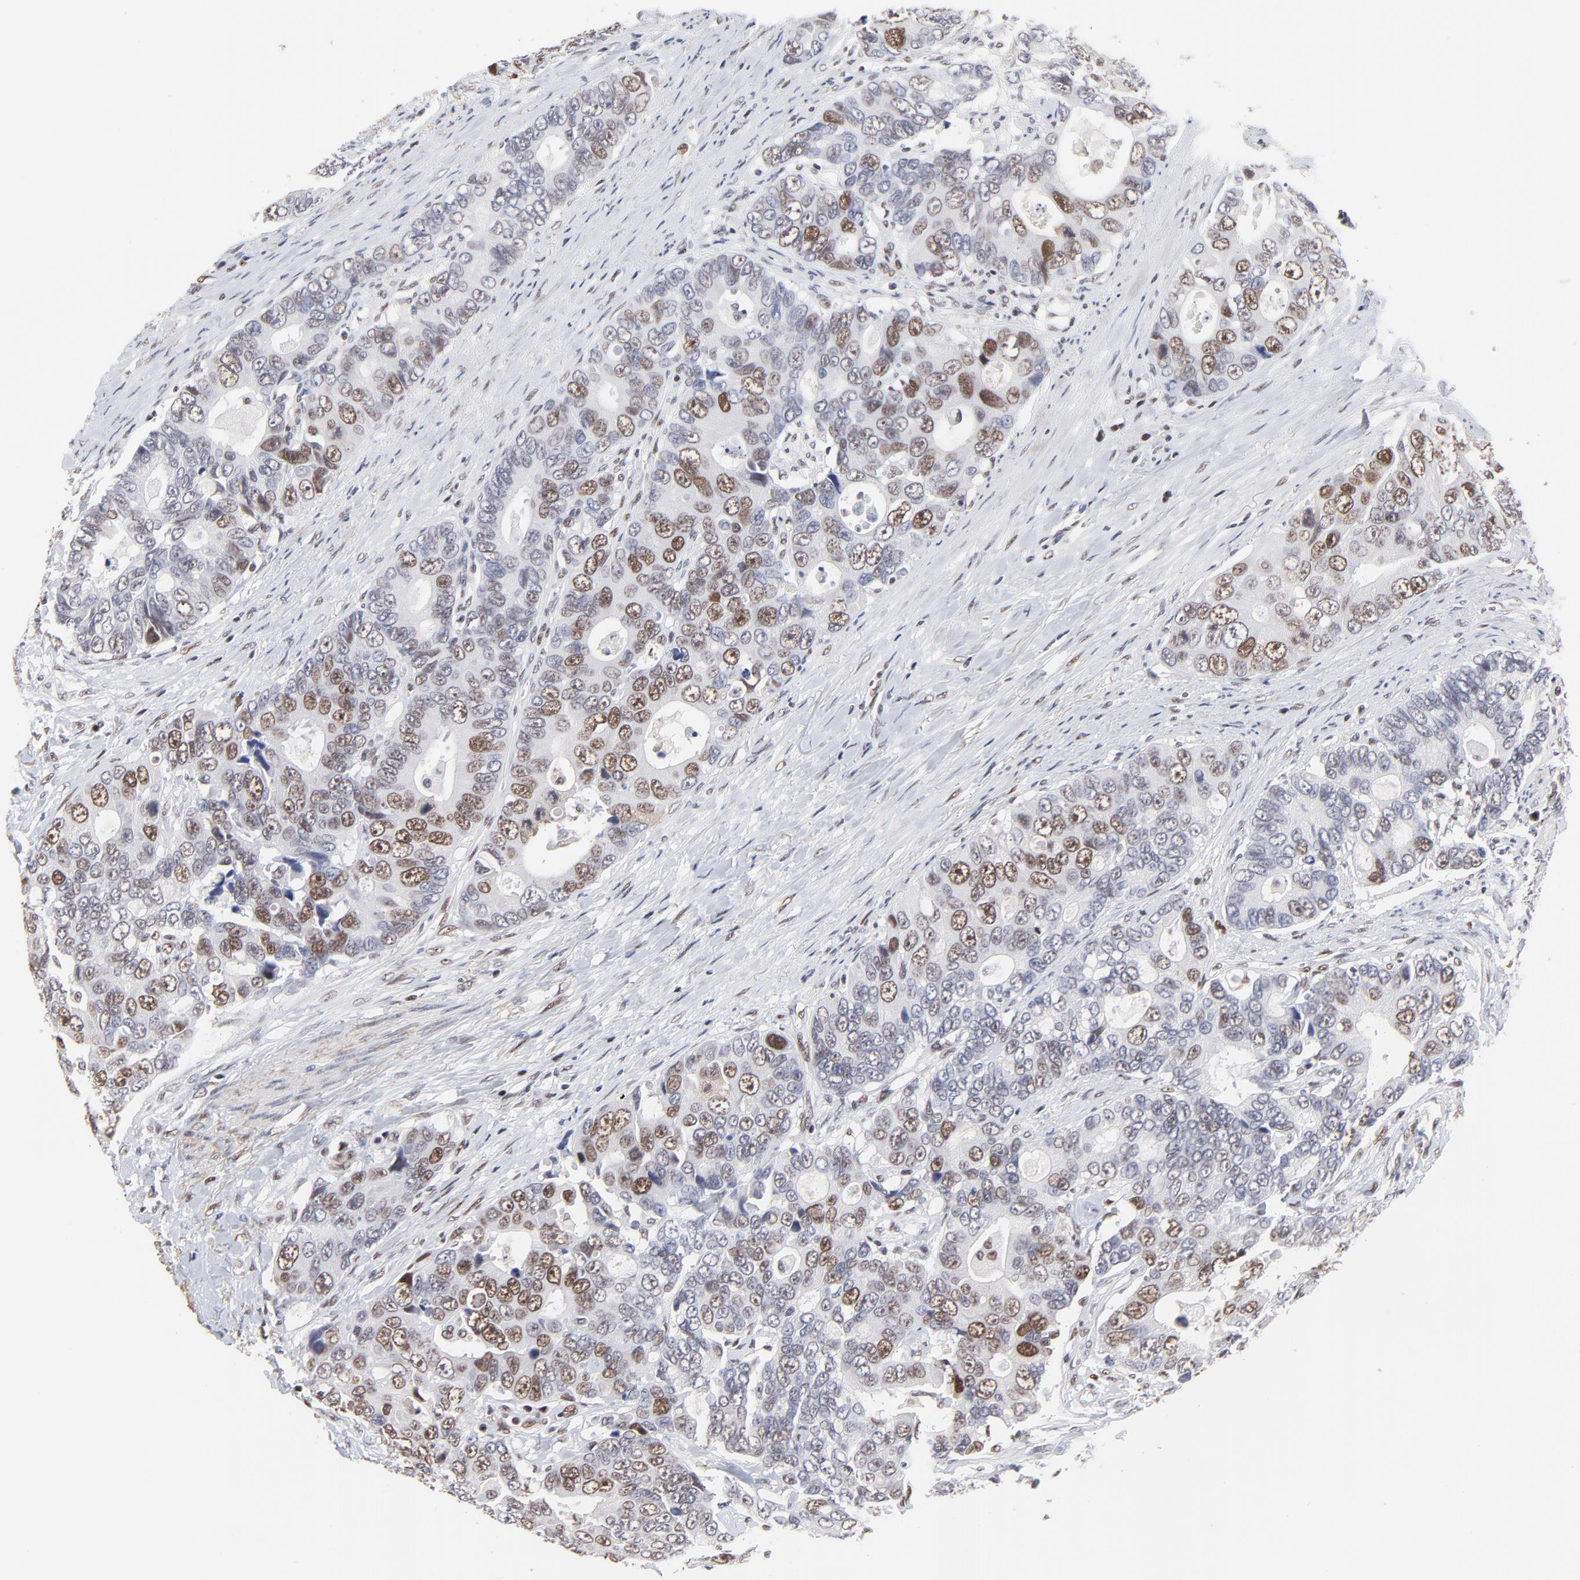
{"staining": {"intensity": "weak", "quantity": "25%-75%", "location": "nuclear"}, "tissue": "colorectal cancer", "cell_type": "Tumor cells", "image_type": "cancer", "snomed": [{"axis": "morphology", "description": "Adenocarcinoma, NOS"}, {"axis": "topography", "description": "Rectum"}], "caption": "Human adenocarcinoma (colorectal) stained with a protein marker shows weak staining in tumor cells.", "gene": "OGFOD1", "patient": {"sex": "female", "age": 67}}